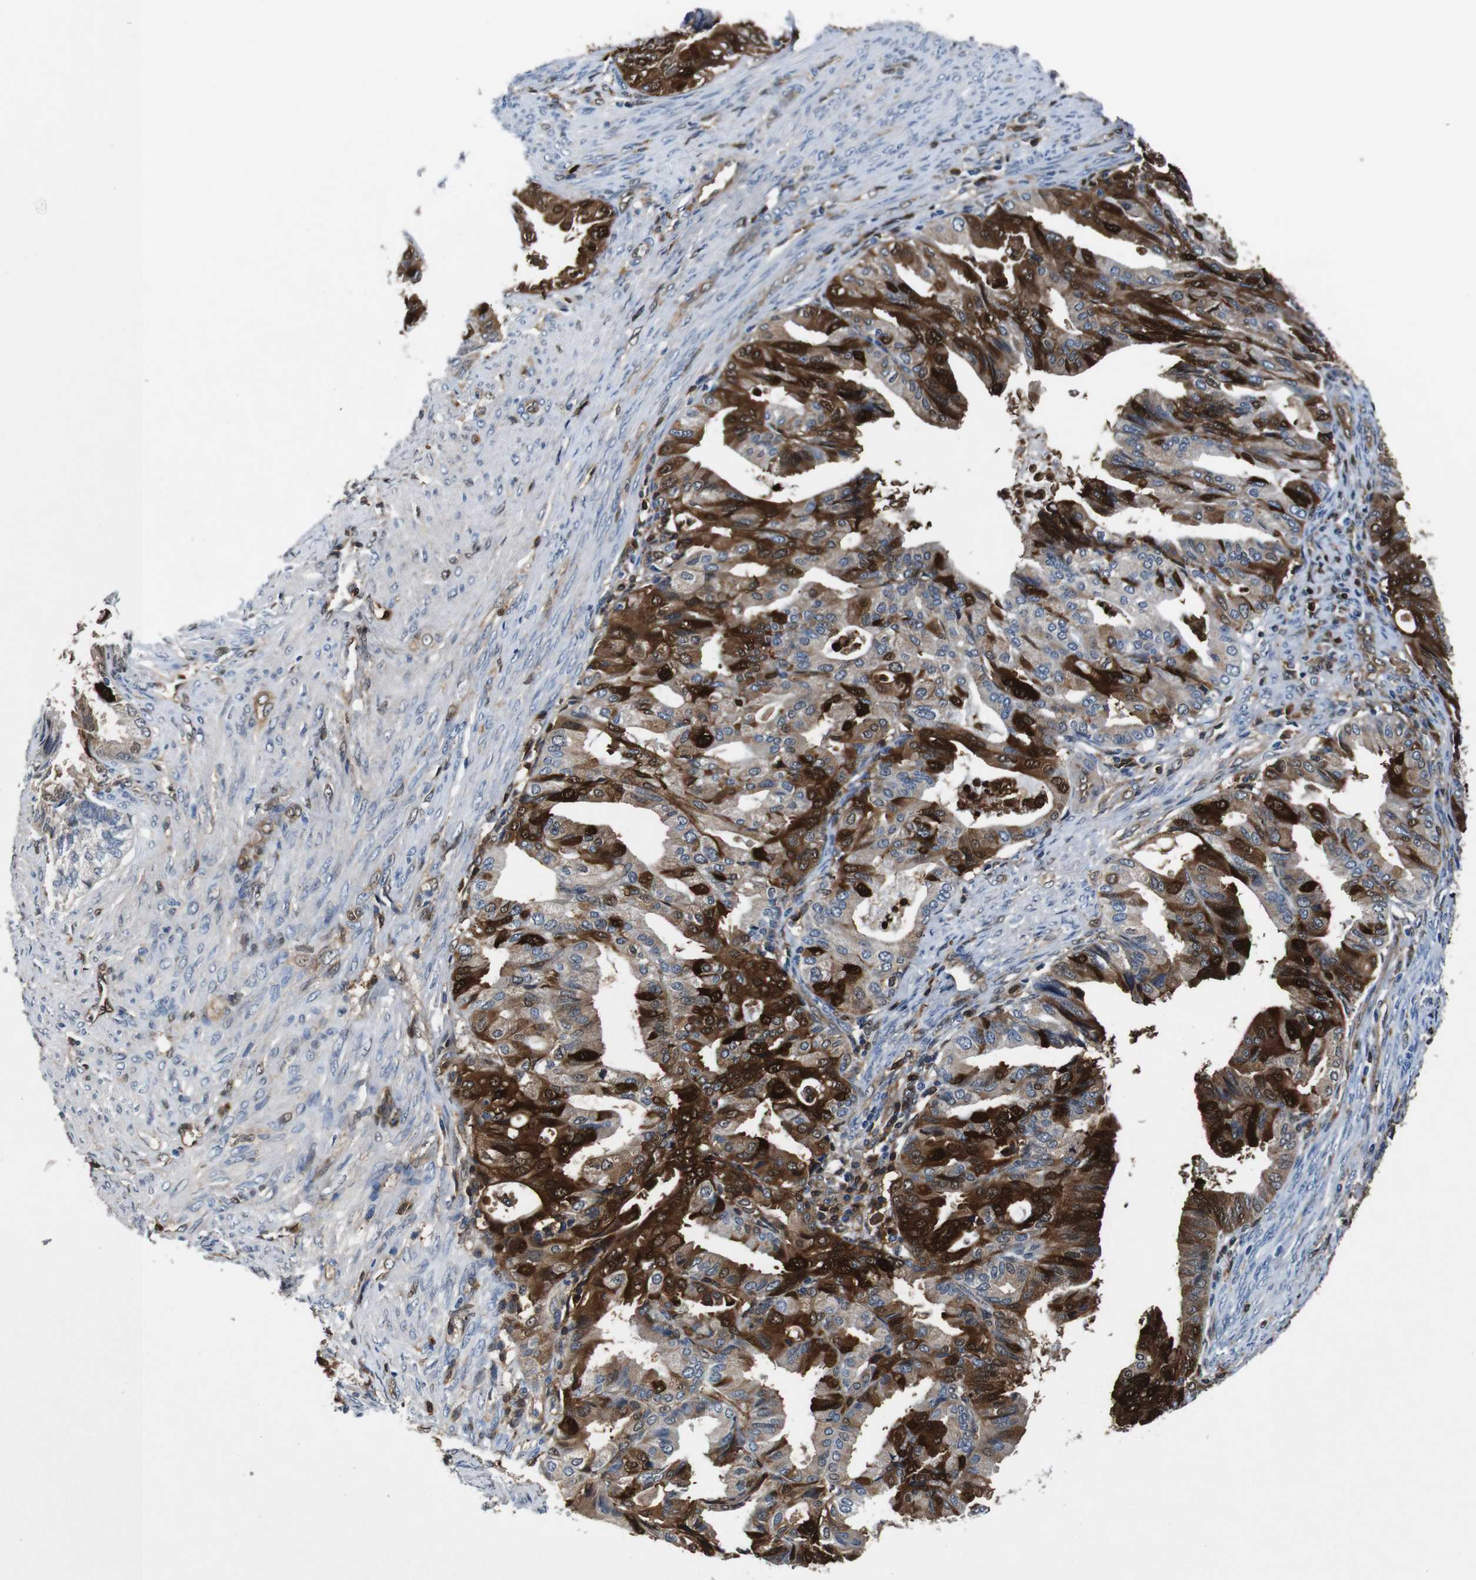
{"staining": {"intensity": "strong", "quantity": "25%-75%", "location": "cytoplasmic/membranous,nuclear"}, "tissue": "endometrial cancer", "cell_type": "Tumor cells", "image_type": "cancer", "snomed": [{"axis": "morphology", "description": "Adenocarcinoma, NOS"}, {"axis": "topography", "description": "Endometrium"}], "caption": "A high amount of strong cytoplasmic/membranous and nuclear staining is seen in about 25%-75% of tumor cells in endometrial cancer (adenocarcinoma) tissue.", "gene": "ANXA1", "patient": {"sex": "female", "age": 86}}